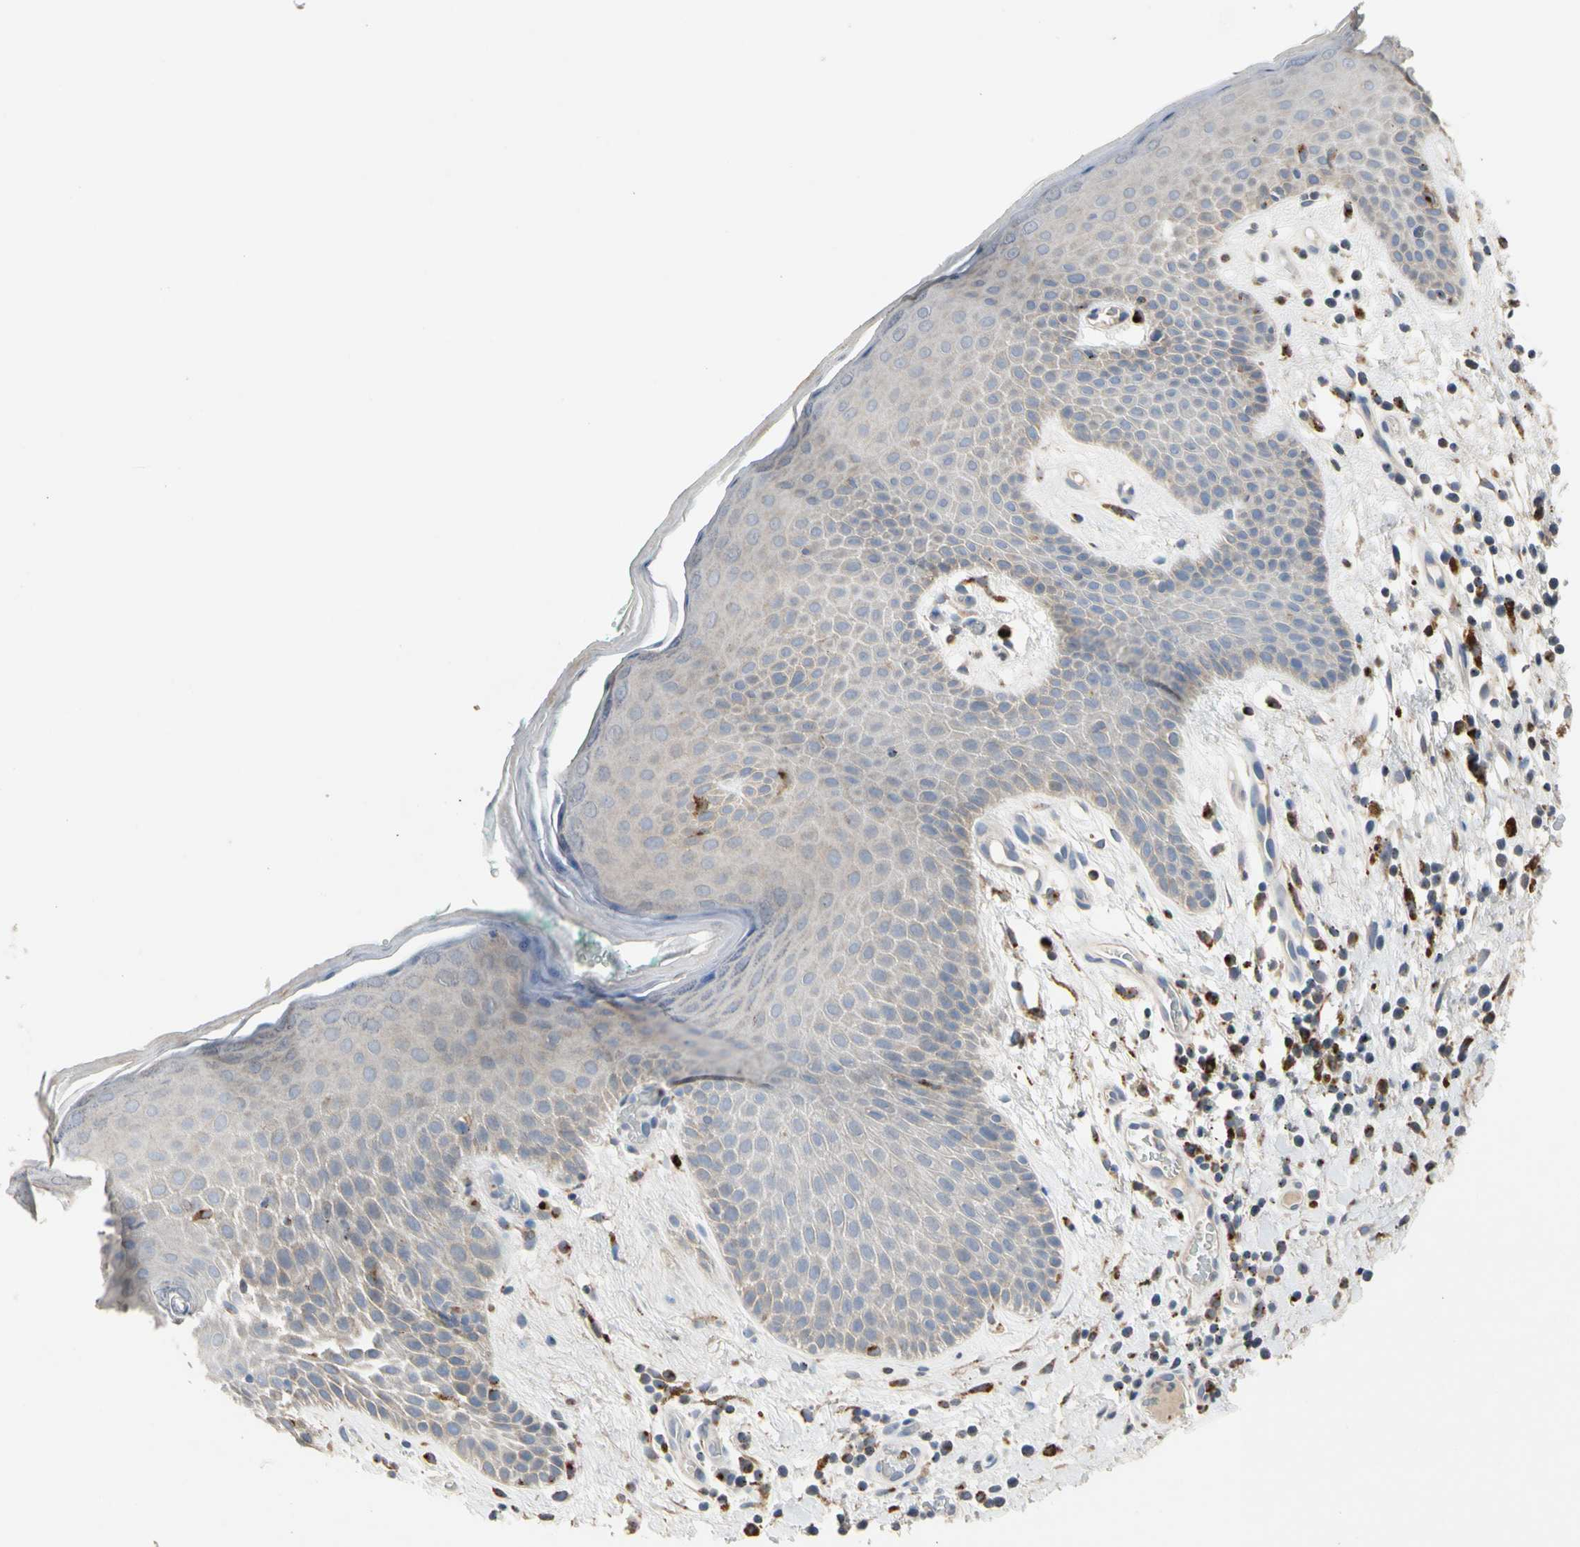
{"staining": {"intensity": "weak", "quantity": "<25%", "location": "cytoplasmic/membranous"}, "tissue": "skin", "cell_type": "Epidermal cells", "image_type": "normal", "snomed": [{"axis": "morphology", "description": "Normal tissue, NOS"}, {"axis": "topography", "description": "Anal"}], "caption": "There is no significant positivity in epidermal cells of skin. (Brightfield microscopy of DAB immunohistochemistry at high magnification).", "gene": "ADA2", "patient": {"sex": "male", "age": 74}}